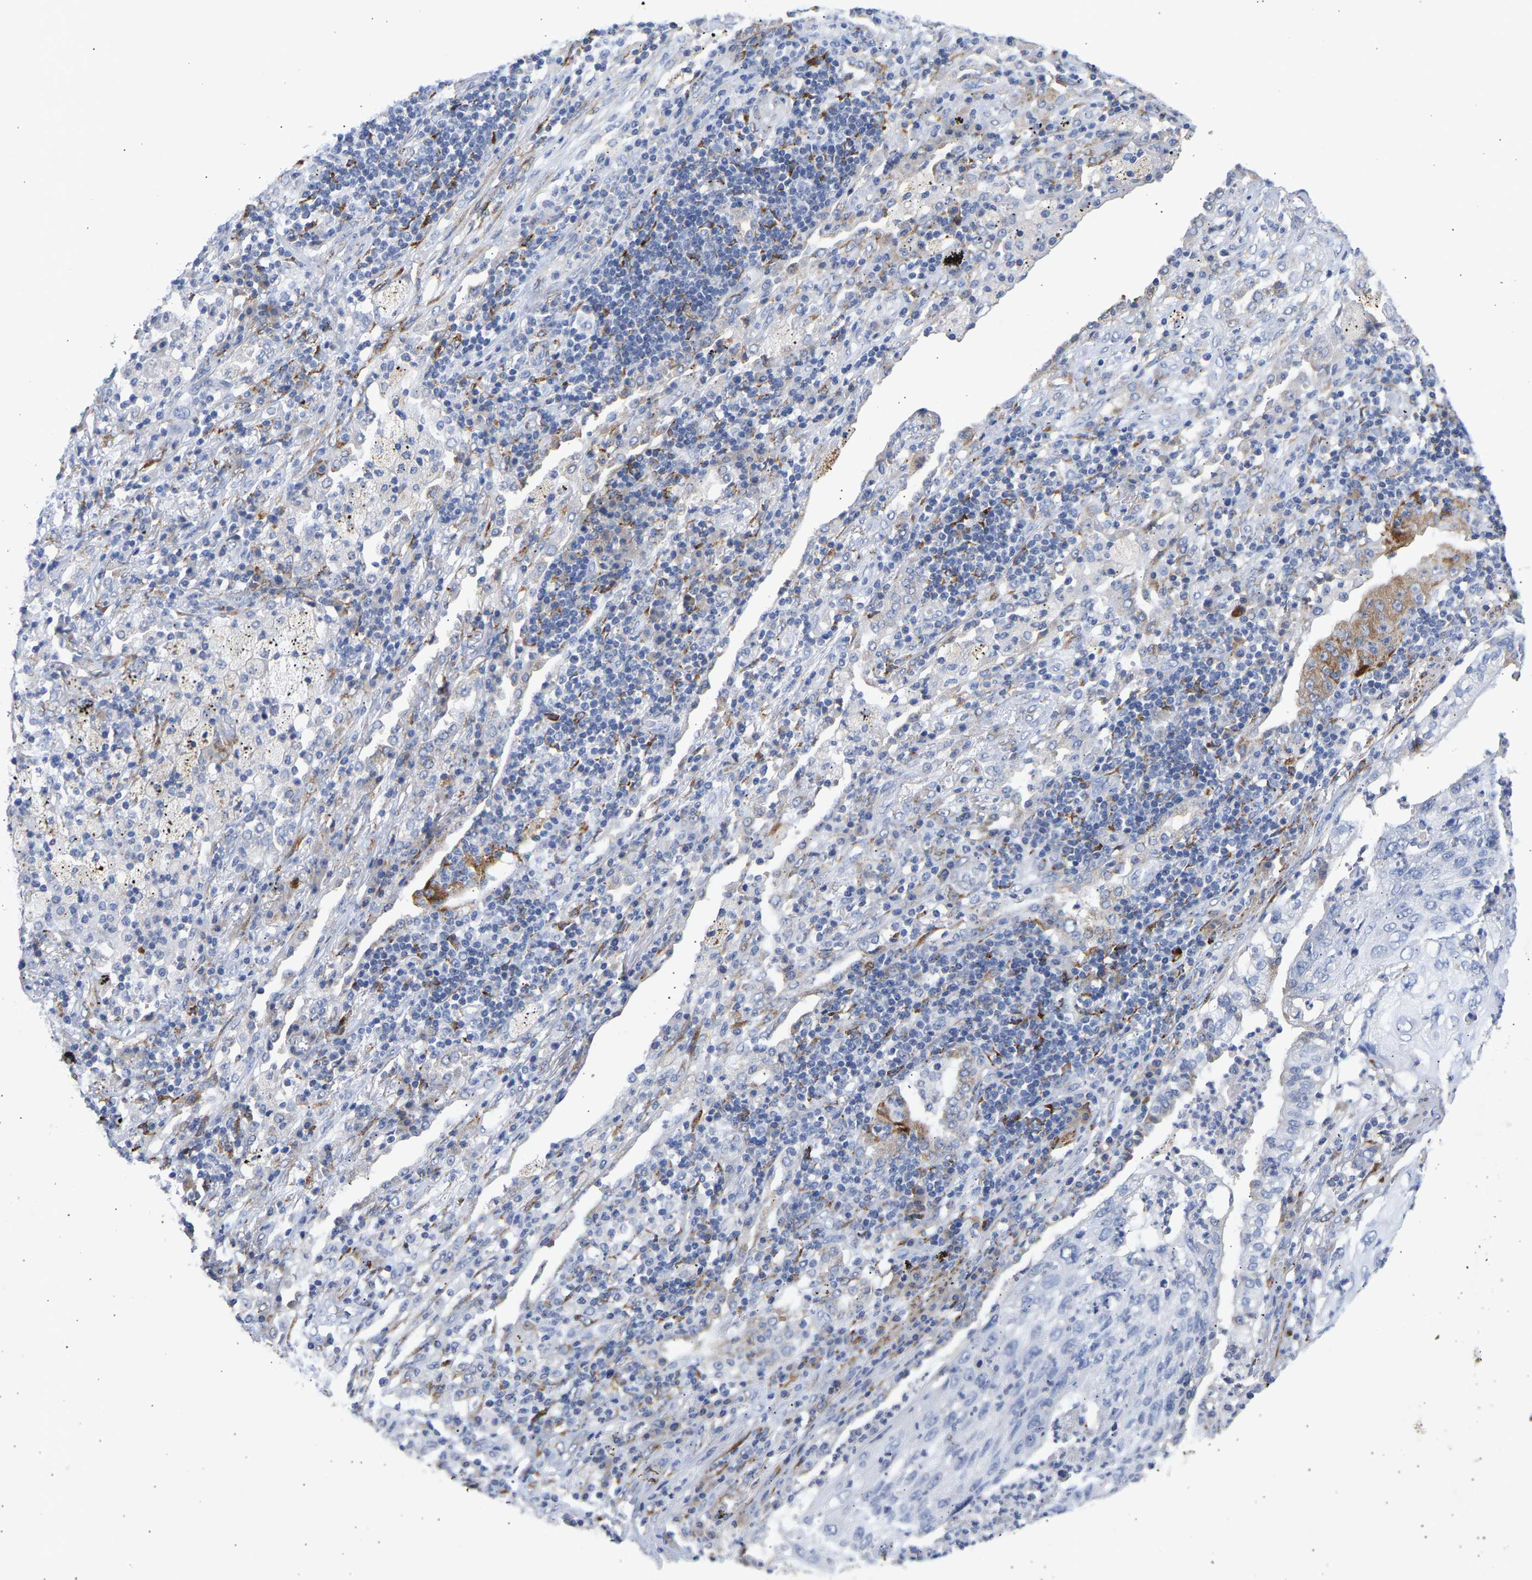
{"staining": {"intensity": "negative", "quantity": "none", "location": "none"}, "tissue": "lung cancer", "cell_type": "Tumor cells", "image_type": "cancer", "snomed": [{"axis": "morphology", "description": "Squamous cell carcinoma, NOS"}, {"axis": "topography", "description": "Lung"}], "caption": "The photomicrograph demonstrates no significant positivity in tumor cells of lung squamous cell carcinoma.", "gene": "SELENOM", "patient": {"sex": "female", "age": 63}}